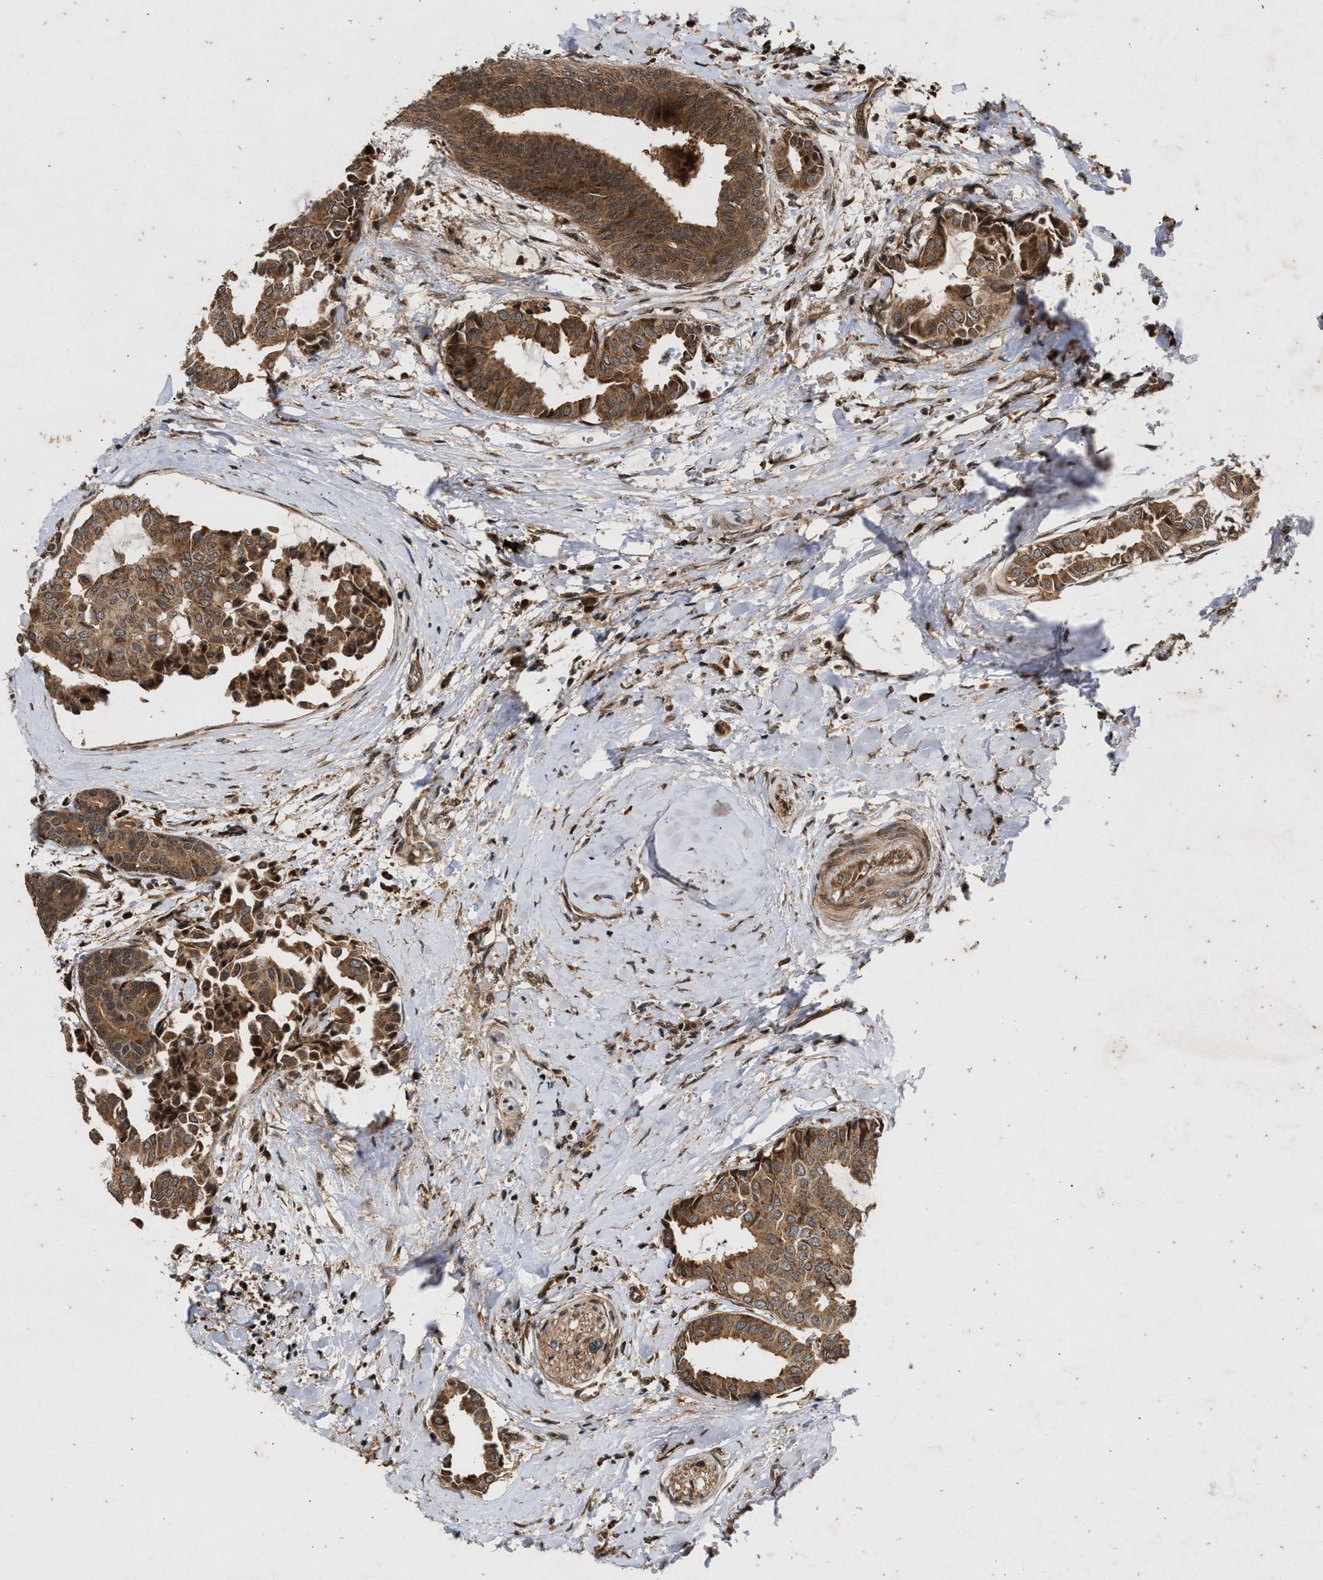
{"staining": {"intensity": "moderate", "quantity": ">75%", "location": "cytoplasmic/membranous"}, "tissue": "head and neck cancer", "cell_type": "Tumor cells", "image_type": "cancer", "snomed": [{"axis": "morphology", "description": "Adenocarcinoma, NOS"}, {"axis": "topography", "description": "Salivary gland"}, {"axis": "topography", "description": "Head-Neck"}], "caption": "Immunohistochemistry (IHC) of head and neck adenocarcinoma displays medium levels of moderate cytoplasmic/membranous positivity in approximately >75% of tumor cells.", "gene": "CFLAR", "patient": {"sex": "female", "age": 59}}